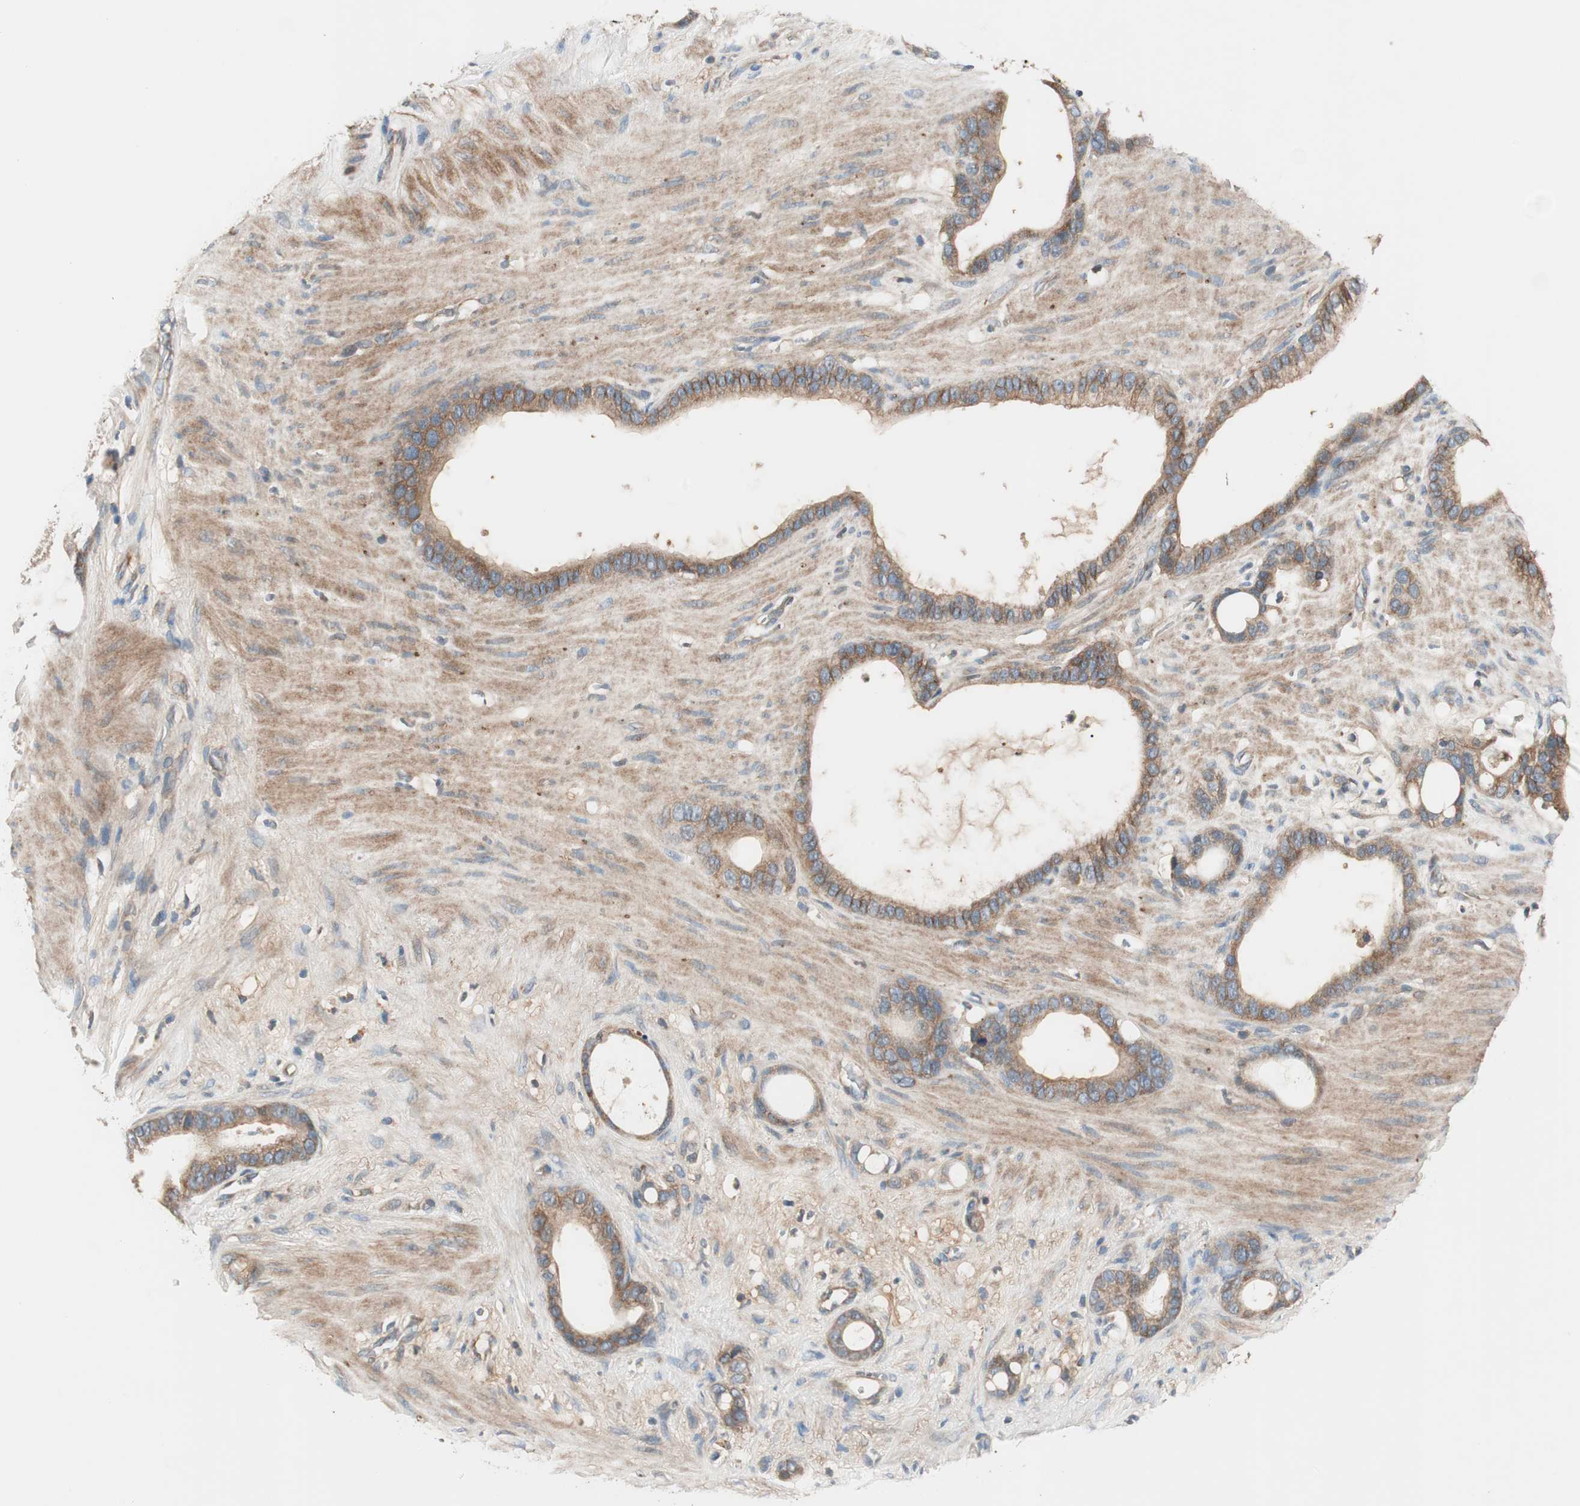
{"staining": {"intensity": "moderate", "quantity": ">75%", "location": "cytoplasmic/membranous"}, "tissue": "stomach cancer", "cell_type": "Tumor cells", "image_type": "cancer", "snomed": [{"axis": "morphology", "description": "Adenocarcinoma, NOS"}, {"axis": "topography", "description": "Stomach"}], "caption": "Protein staining displays moderate cytoplasmic/membranous expression in about >75% of tumor cells in stomach cancer. (DAB = brown stain, brightfield microscopy at high magnification).", "gene": "HPN", "patient": {"sex": "female", "age": 75}}